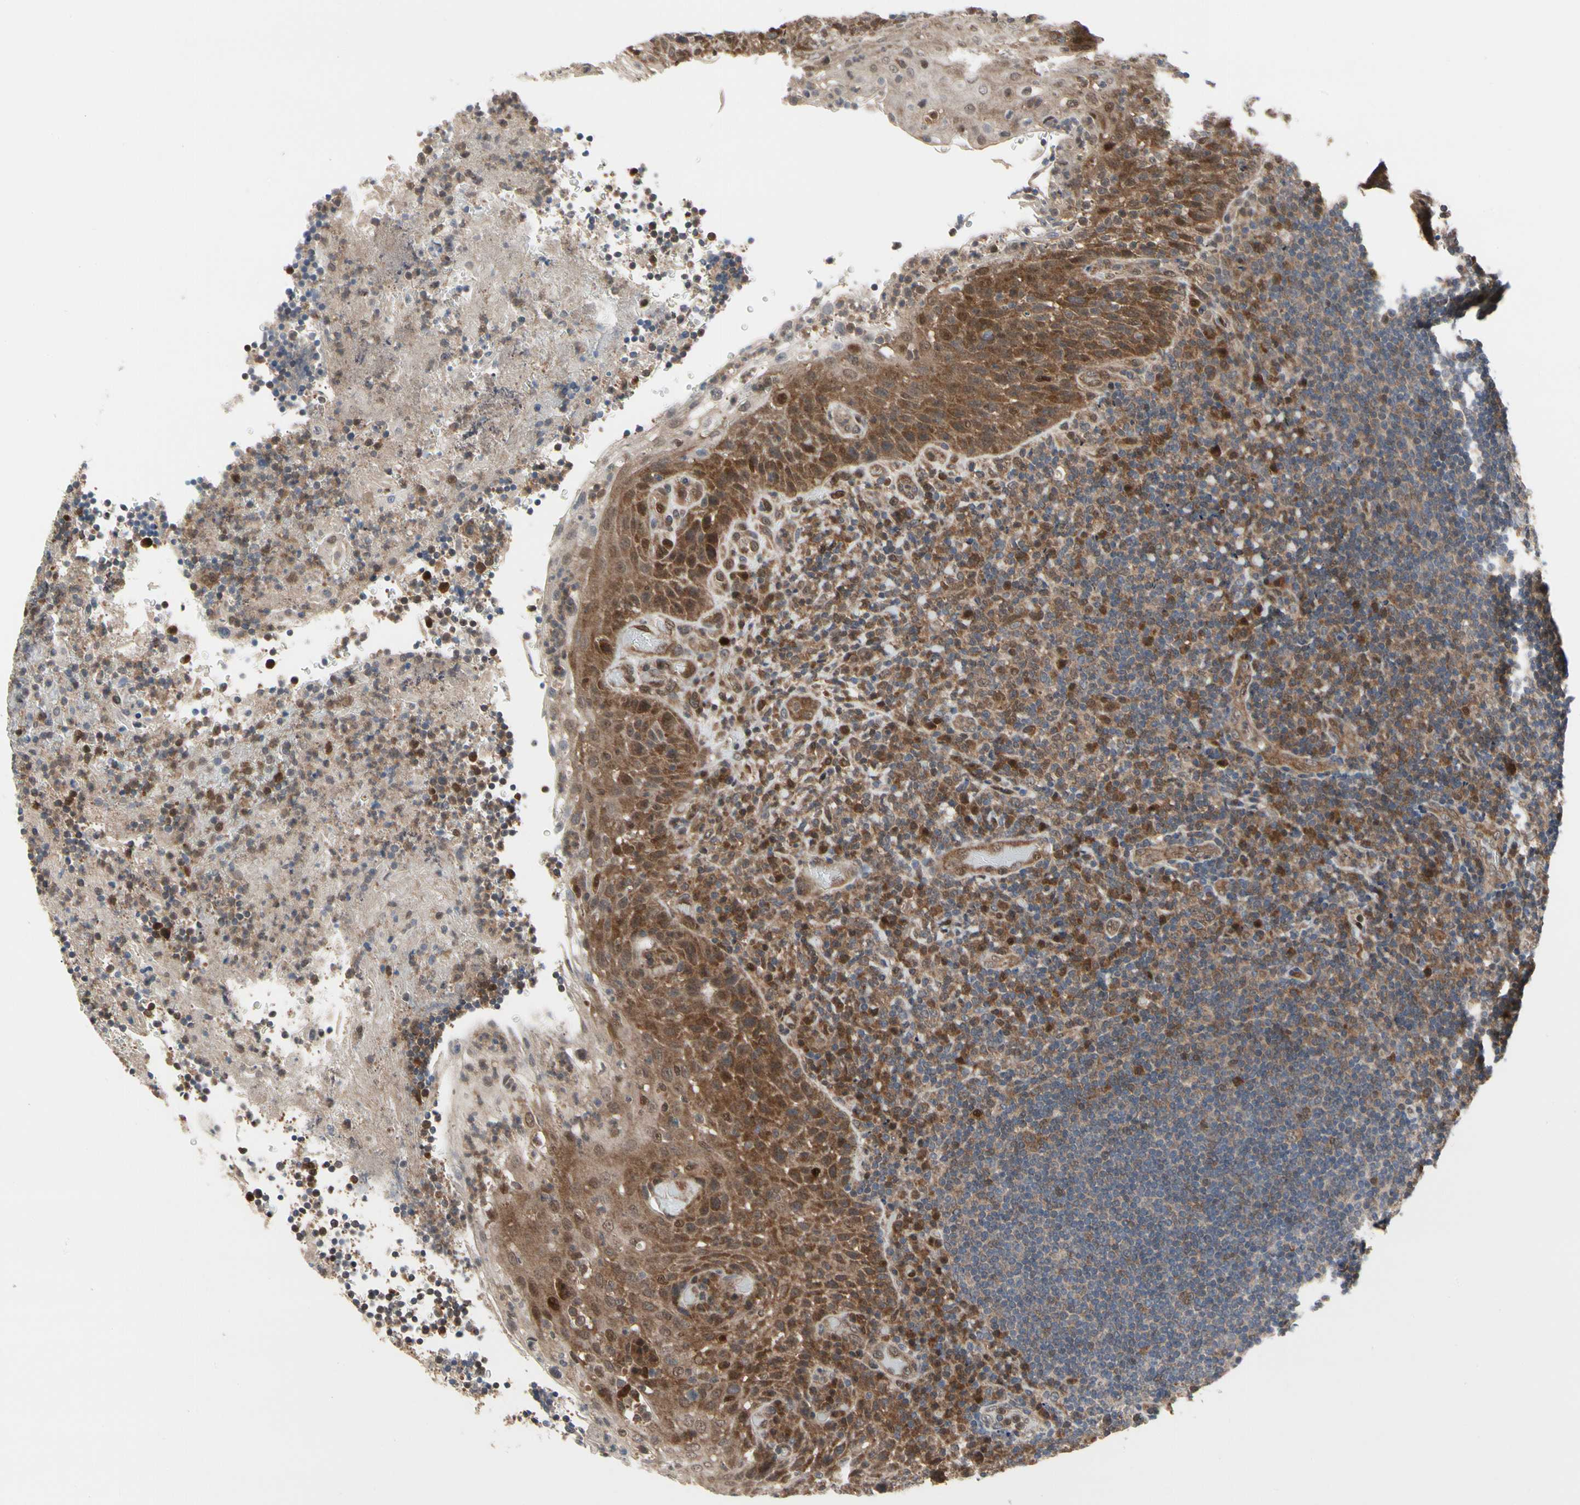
{"staining": {"intensity": "weak", "quantity": ">75%", "location": "cytoplasmic/membranous"}, "tissue": "lymphoma", "cell_type": "Tumor cells", "image_type": "cancer", "snomed": [{"axis": "morphology", "description": "Malignant lymphoma, non-Hodgkin's type, High grade"}, {"axis": "topography", "description": "Tonsil"}], "caption": "The image displays staining of malignant lymphoma, non-Hodgkin's type (high-grade), revealing weak cytoplasmic/membranous protein staining (brown color) within tumor cells.", "gene": "CDK5", "patient": {"sex": "female", "age": 36}}